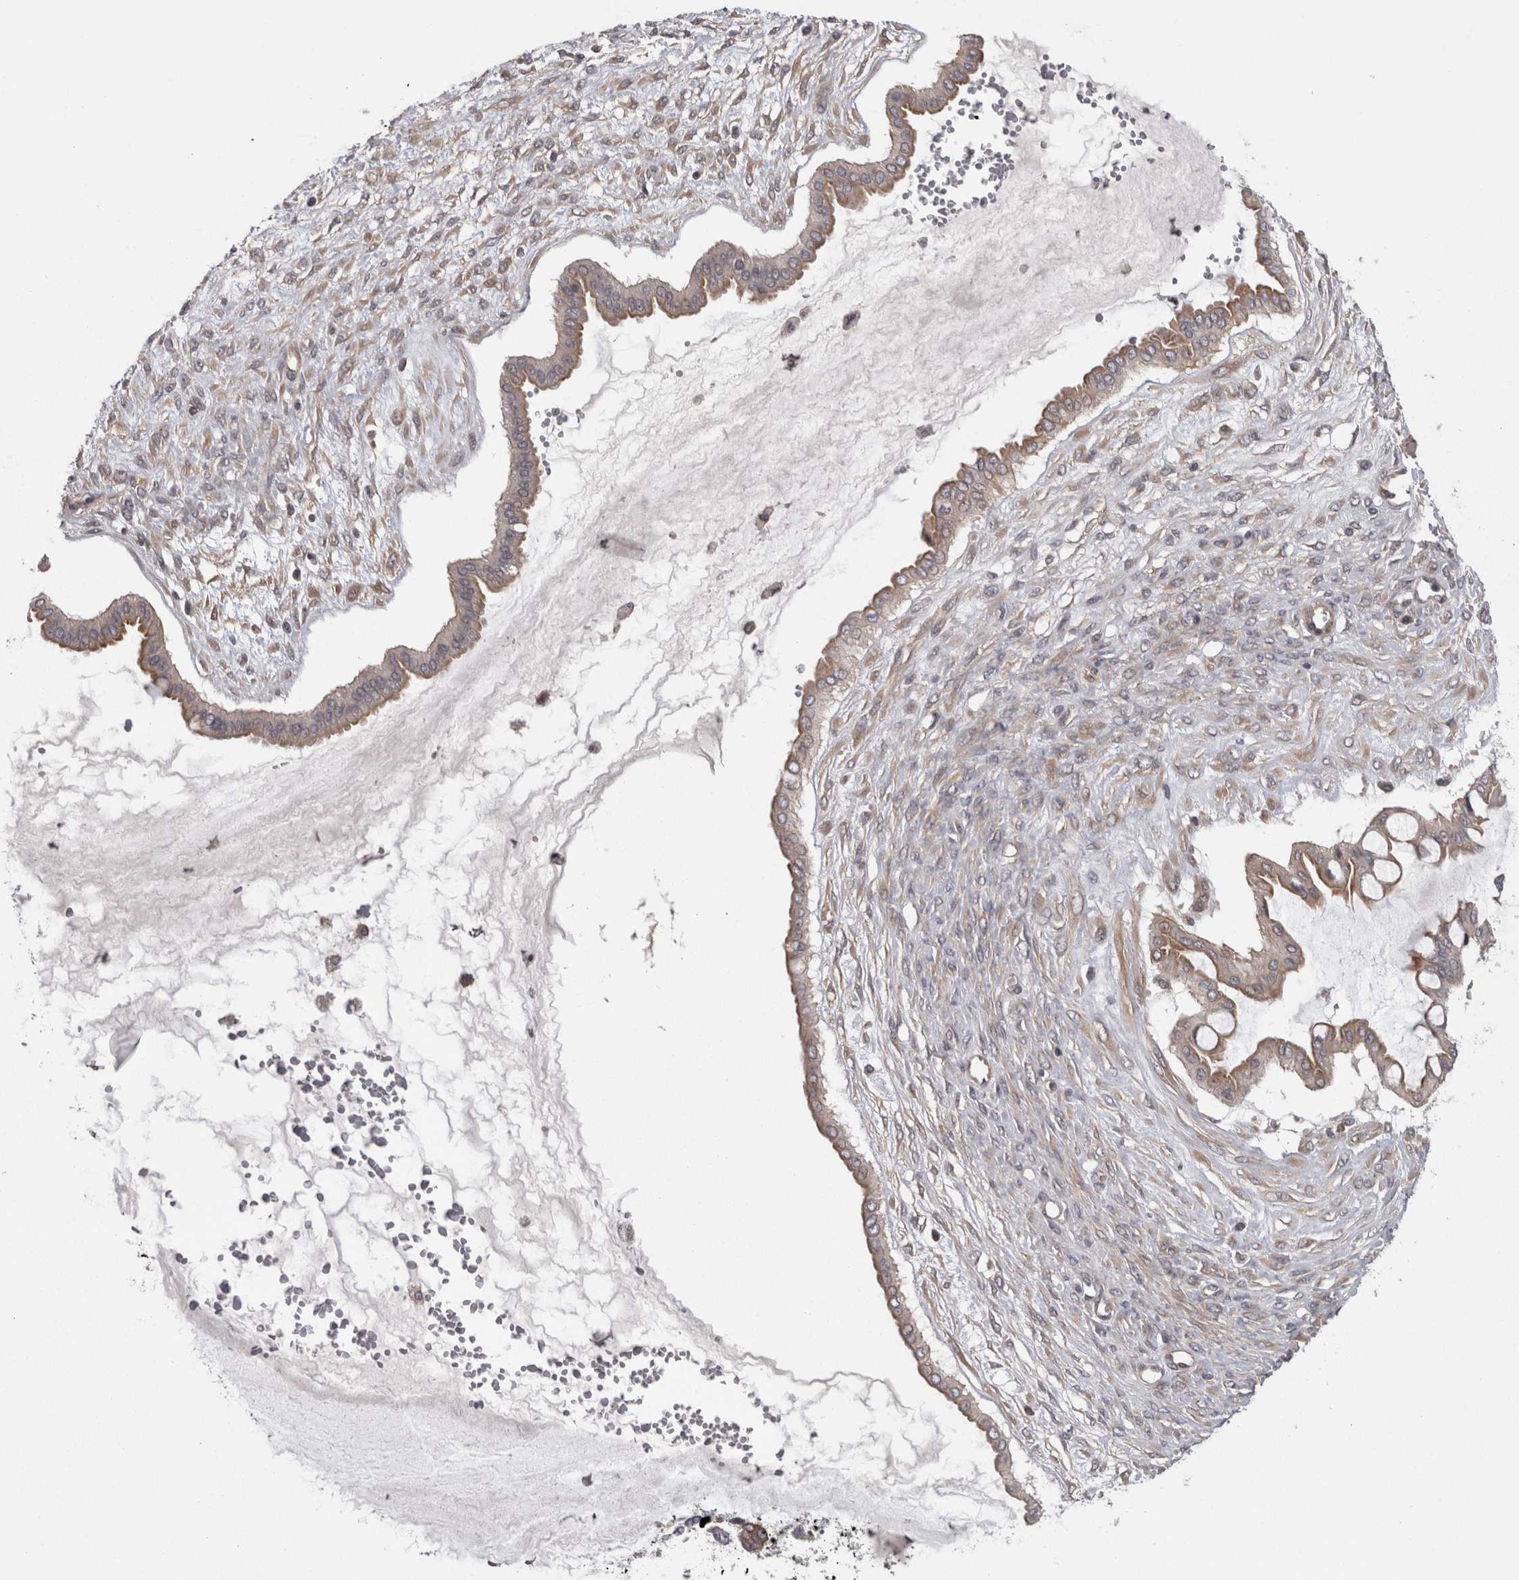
{"staining": {"intensity": "weak", "quantity": "25%-75%", "location": "cytoplasmic/membranous"}, "tissue": "ovarian cancer", "cell_type": "Tumor cells", "image_type": "cancer", "snomed": [{"axis": "morphology", "description": "Cystadenocarcinoma, mucinous, NOS"}, {"axis": "topography", "description": "Ovary"}], "caption": "Immunohistochemical staining of ovarian cancer demonstrates weak cytoplasmic/membranous protein staining in approximately 25%-75% of tumor cells. (Stains: DAB in brown, nuclei in blue, Microscopy: brightfield microscopy at high magnification).", "gene": "RMDN1", "patient": {"sex": "female", "age": 73}}